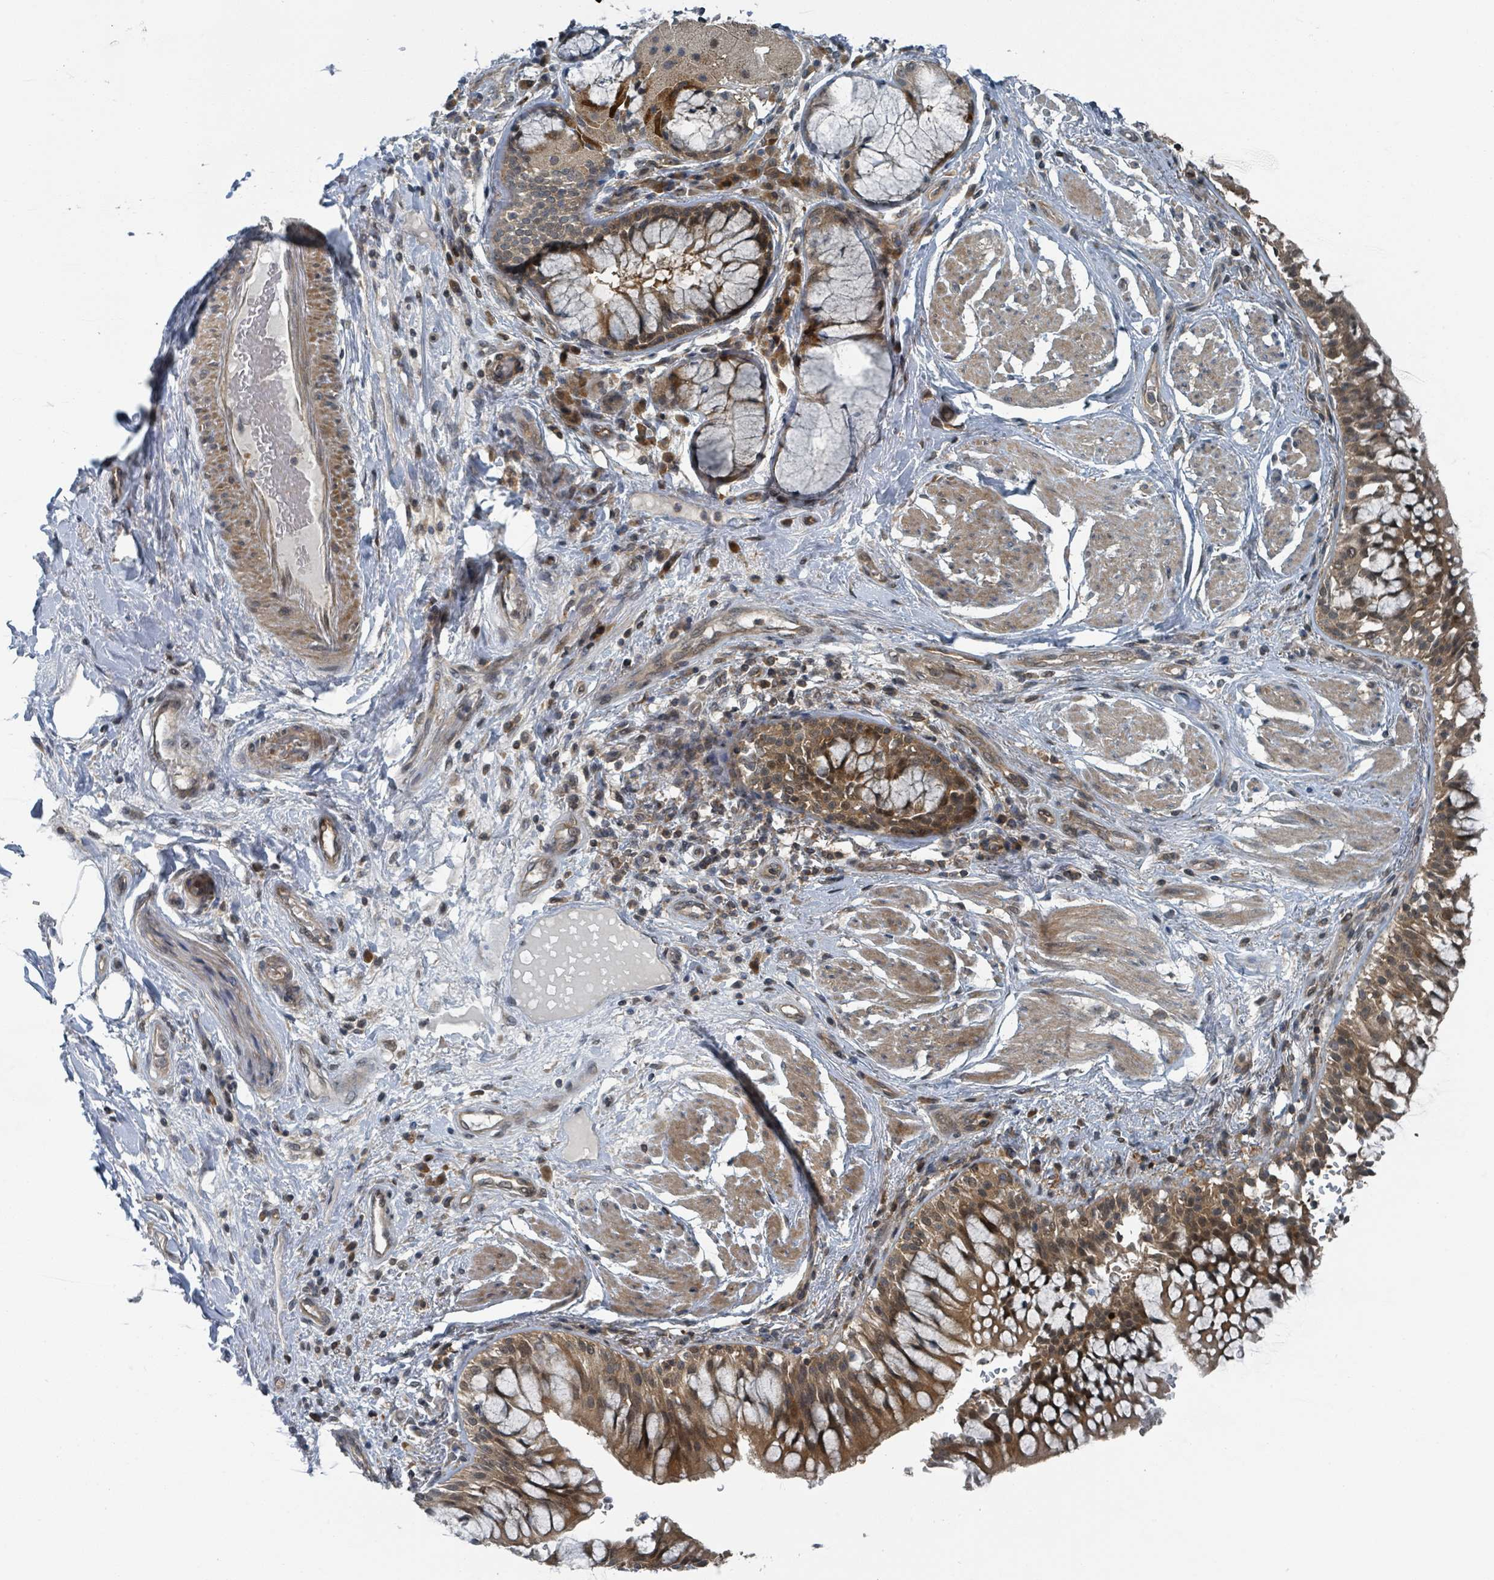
{"staining": {"intensity": "negative", "quantity": "none", "location": "none"}, "tissue": "adipose tissue", "cell_type": "Adipocytes", "image_type": "normal", "snomed": [{"axis": "morphology", "description": "Normal tissue, NOS"}, {"axis": "morphology", "description": "Squamous cell carcinoma, NOS"}, {"axis": "topography", "description": "Bronchus"}, {"axis": "topography", "description": "Lung"}], "caption": "Adipocytes are negative for protein expression in benign human adipose tissue. The staining is performed using DAB (3,3'-diaminobenzidine) brown chromogen with nuclei counter-stained in using hematoxylin.", "gene": "GOLGA7B", "patient": {"sex": "male", "age": 64}}